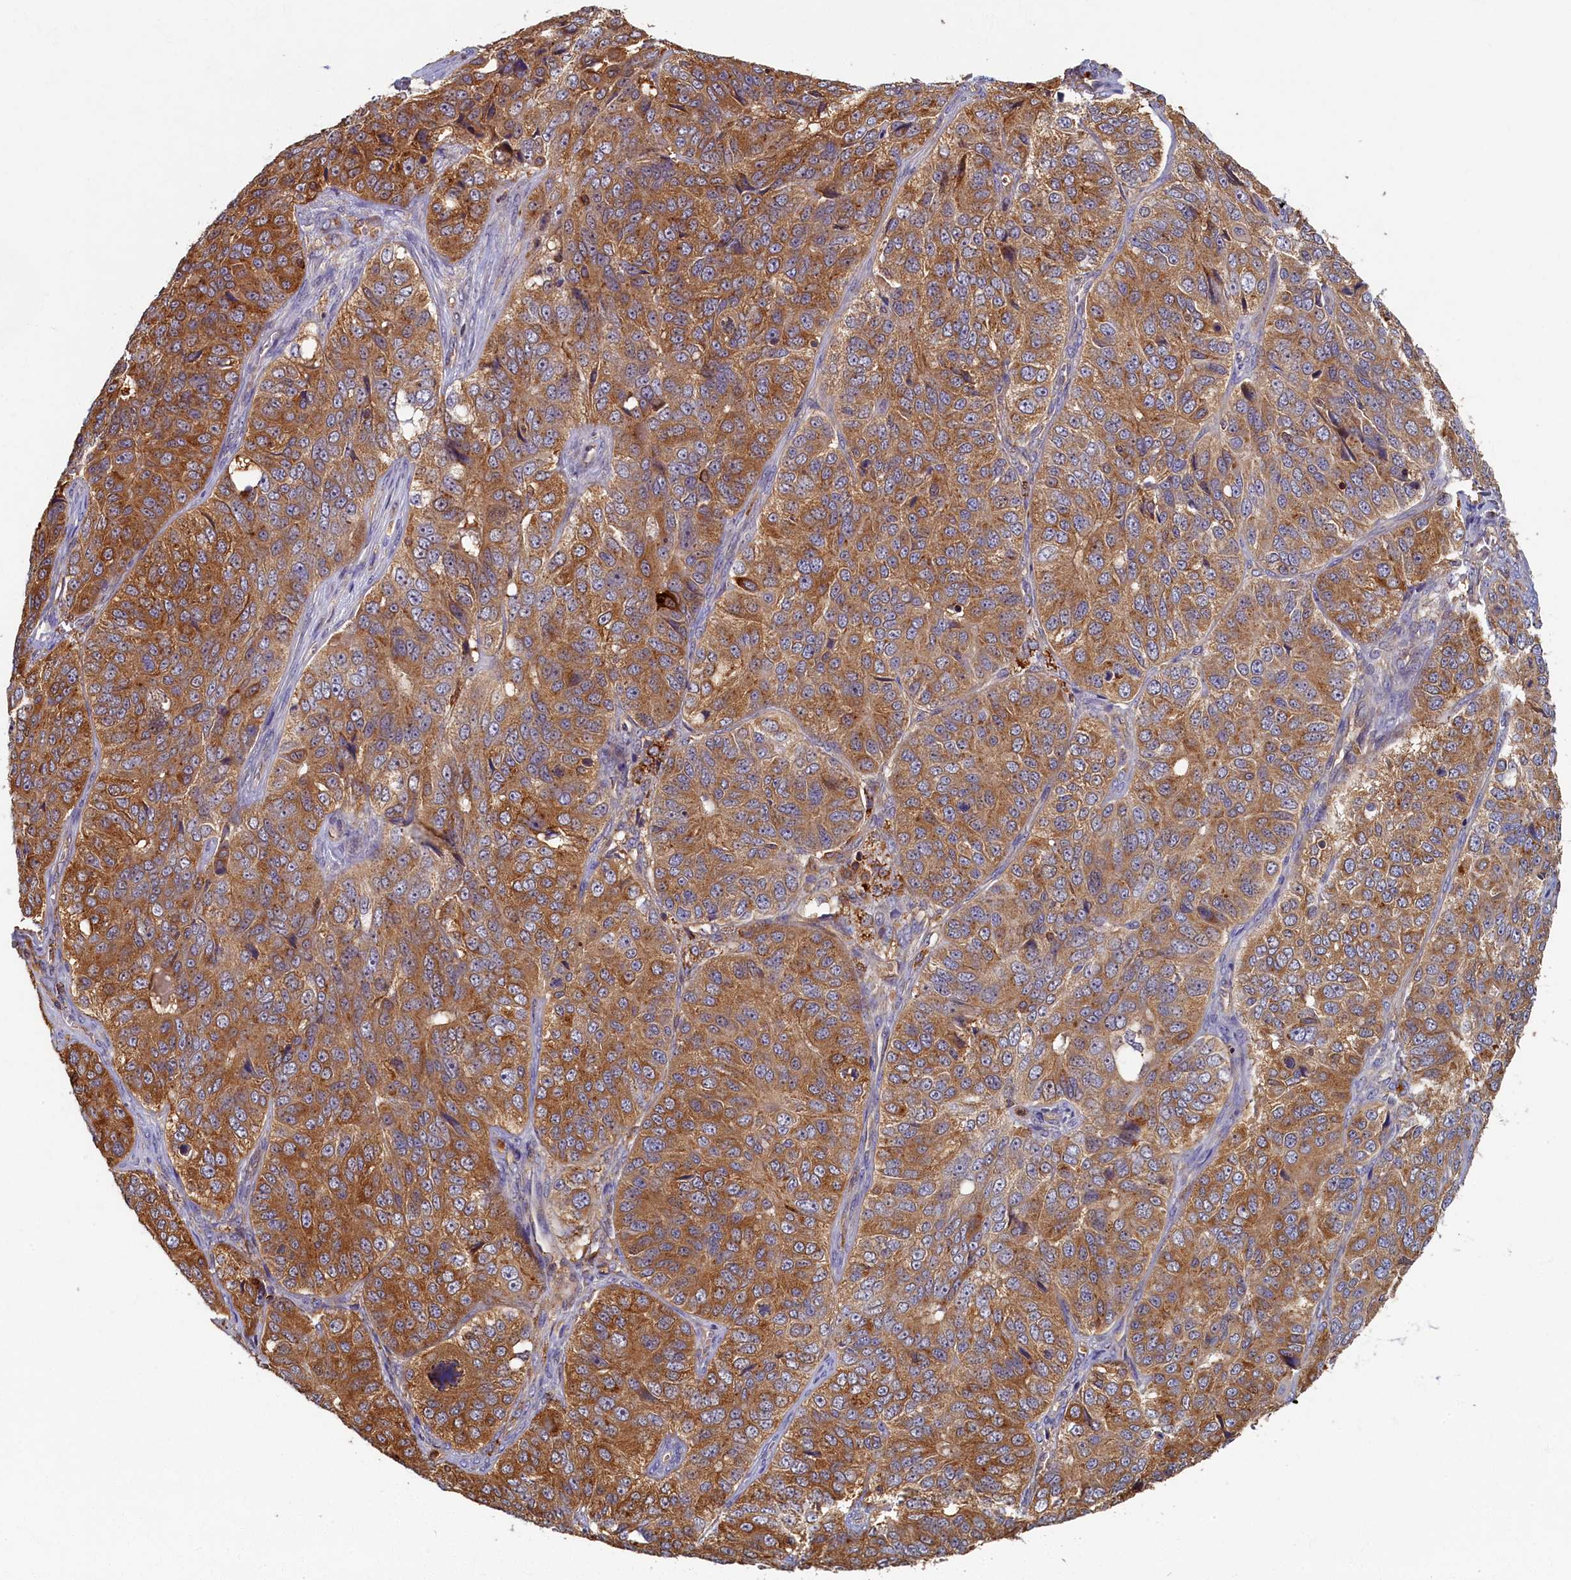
{"staining": {"intensity": "moderate", "quantity": ">75%", "location": "cytoplasmic/membranous"}, "tissue": "ovarian cancer", "cell_type": "Tumor cells", "image_type": "cancer", "snomed": [{"axis": "morphology", "description": "Carcinoma, endometroid"}, {"axis": "topography", "description": "Ovary"}], "caption": "An image showing moderate cytoplasmic/membranous staining in about >75% of tumor cells in ovarian endometroid carcinoma, as visualized by brown immunohistochemical staining.", "gene": "TIMM8B", "patient": {"sex": "female", "age": 51}}